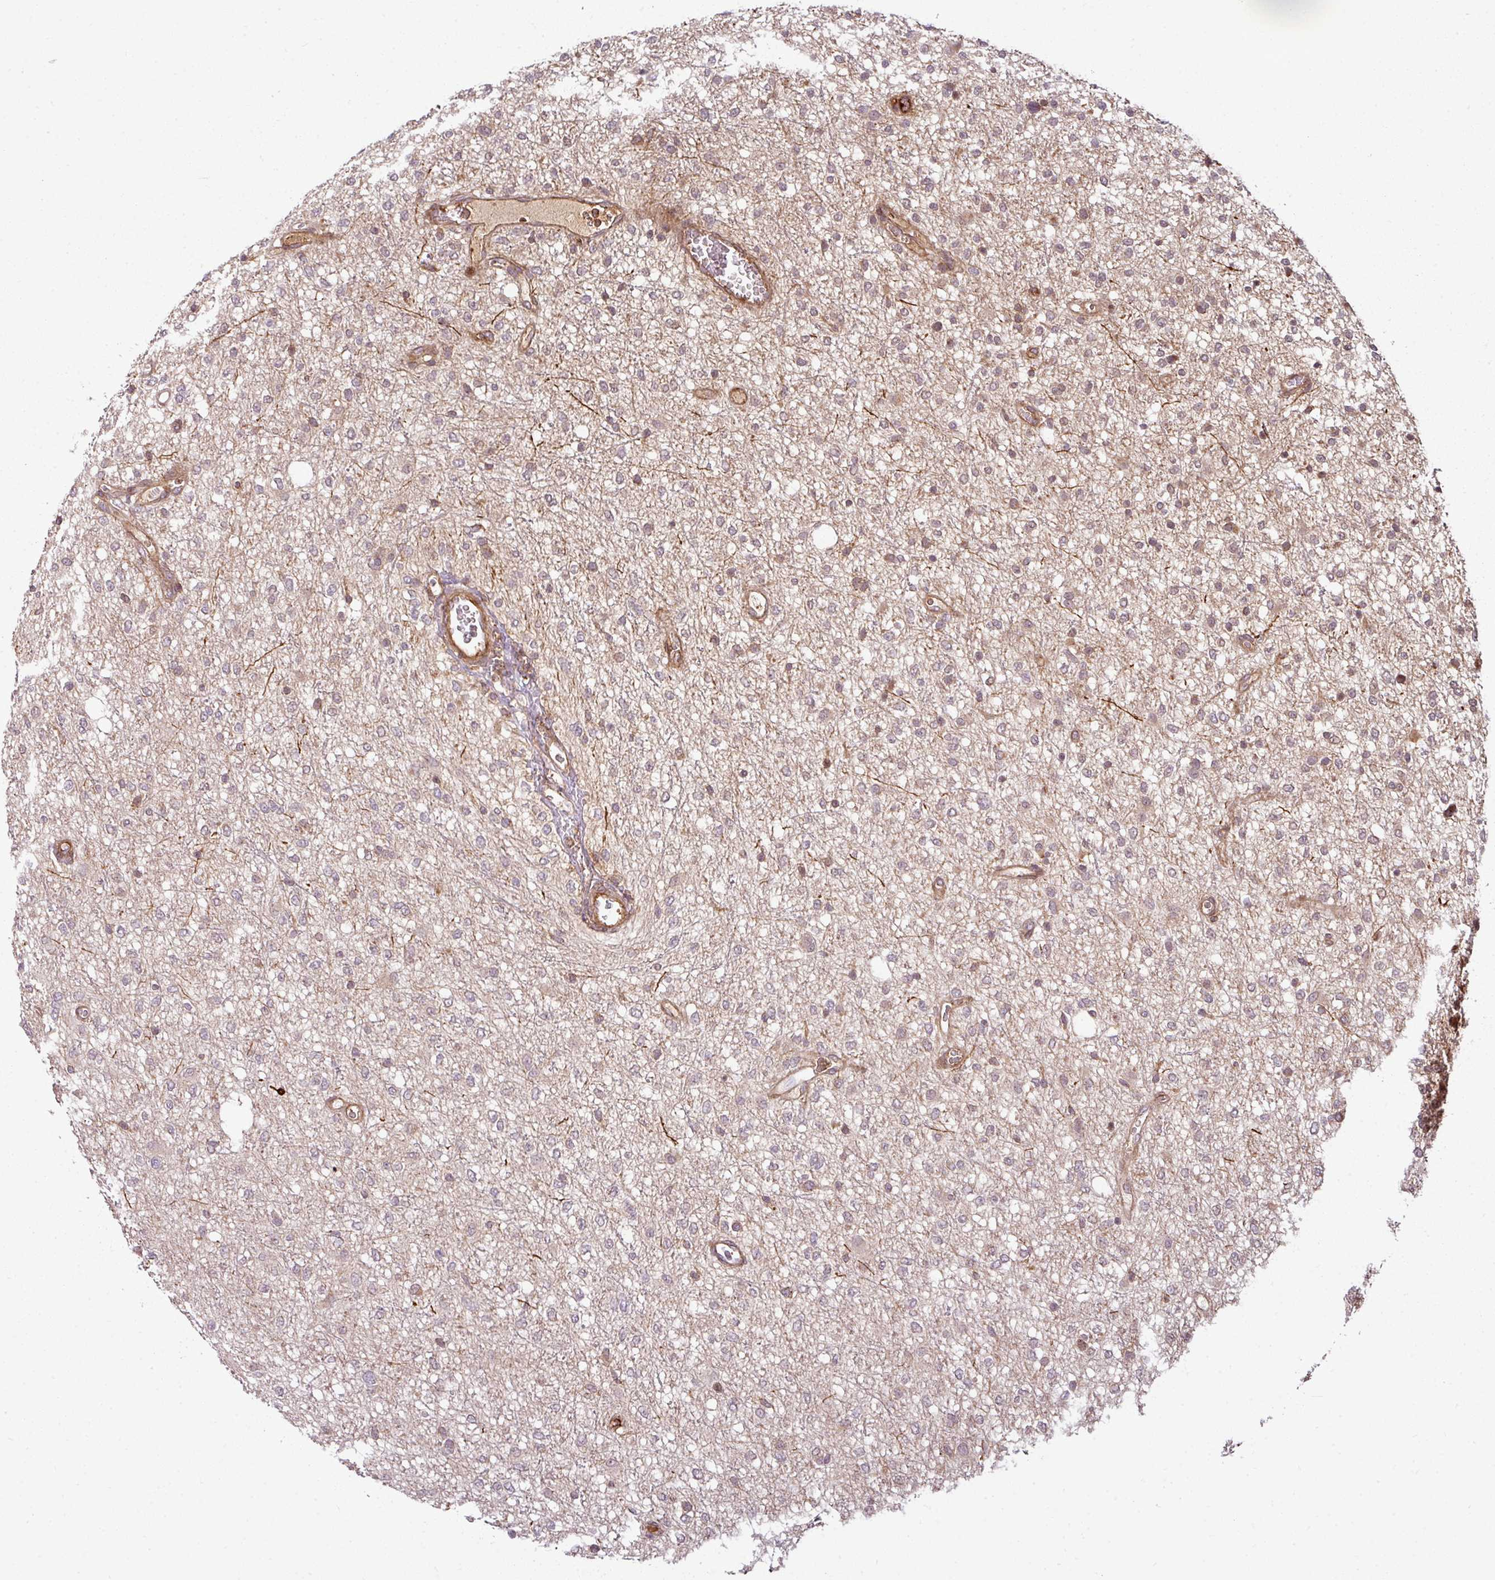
{"staining": {"intensity": "weak", "quantity": "25%-75%", "location": "cytoplasmic/membranous,nuclear"}, "tissue": "glioma", "cell_type": "Tumor cells", "image_type": "cancer", "snomed": [{"axis": "morphology", "description": "Glioma, malignant, Low grade"}, {"axis": "topography", "description": "Cerebellum"}], "caption": "Weak cytoplasmic/membranous and nuclear protein expression is seen in about 25%-75% of tumor cells in glioma.", "gene": "ATAT1", "patient": {"sex": "female", "age": 5}}